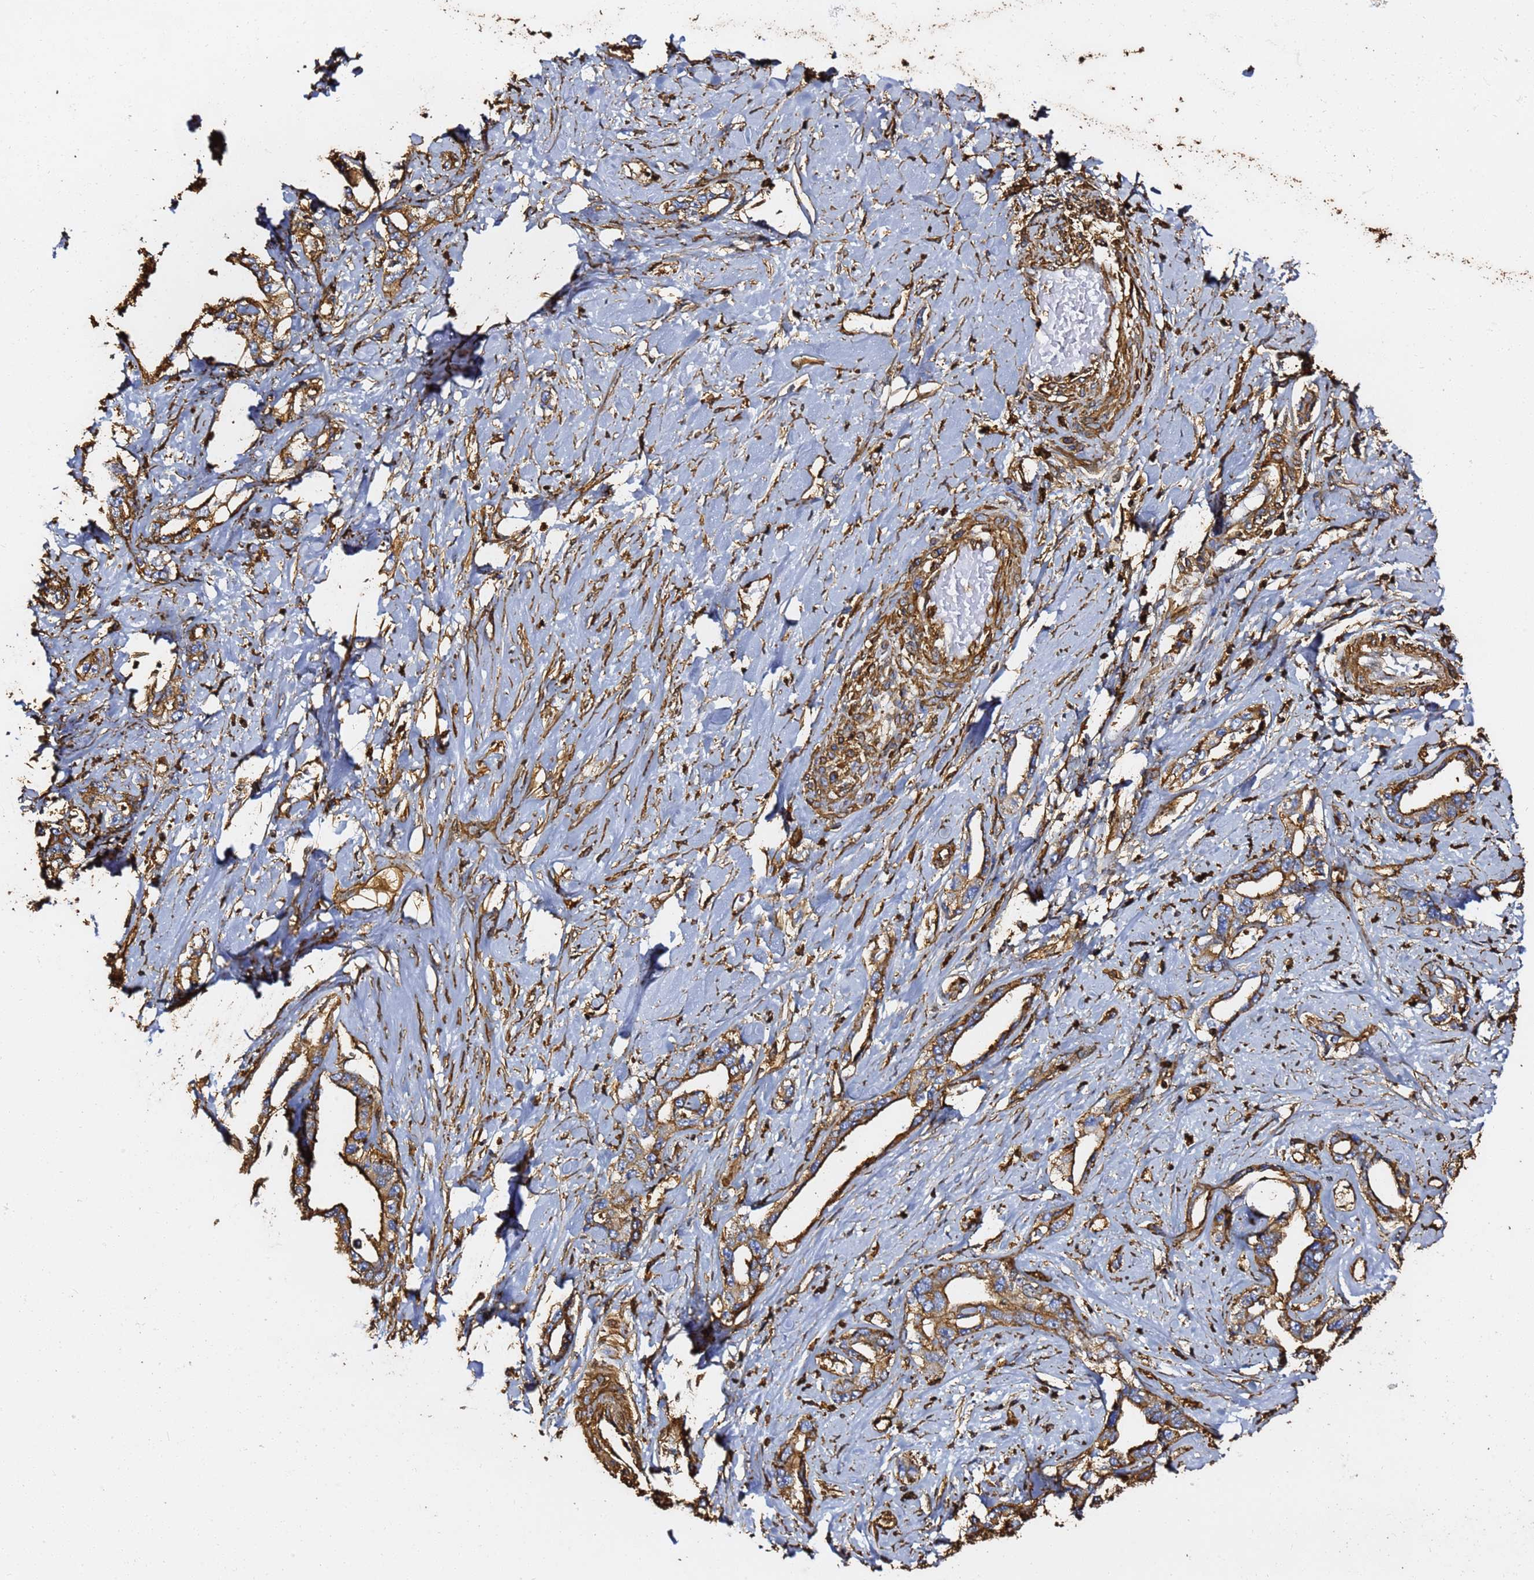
{"staining": {"intensity": "moderate", "quantity": ">75%", "location": "cytoplasmic/membranous"}, "tissue": "liver cancer", "cell_type": "Tumor cells", "image_type": "cancer", "snomed": [{"axis": "morphology", "description": "Cholangiocarcinoma"}, {"axis": "topography", "description": "Liver"}], "caption": "Approximately >75% of tumor cells in human liver cancer reveal moderate cytoplasmic/membranous protein expression as visualized by brown immunohistochemical staining.", "gene": "ACTB", "patient": {"sex": "male", "age": 59}}